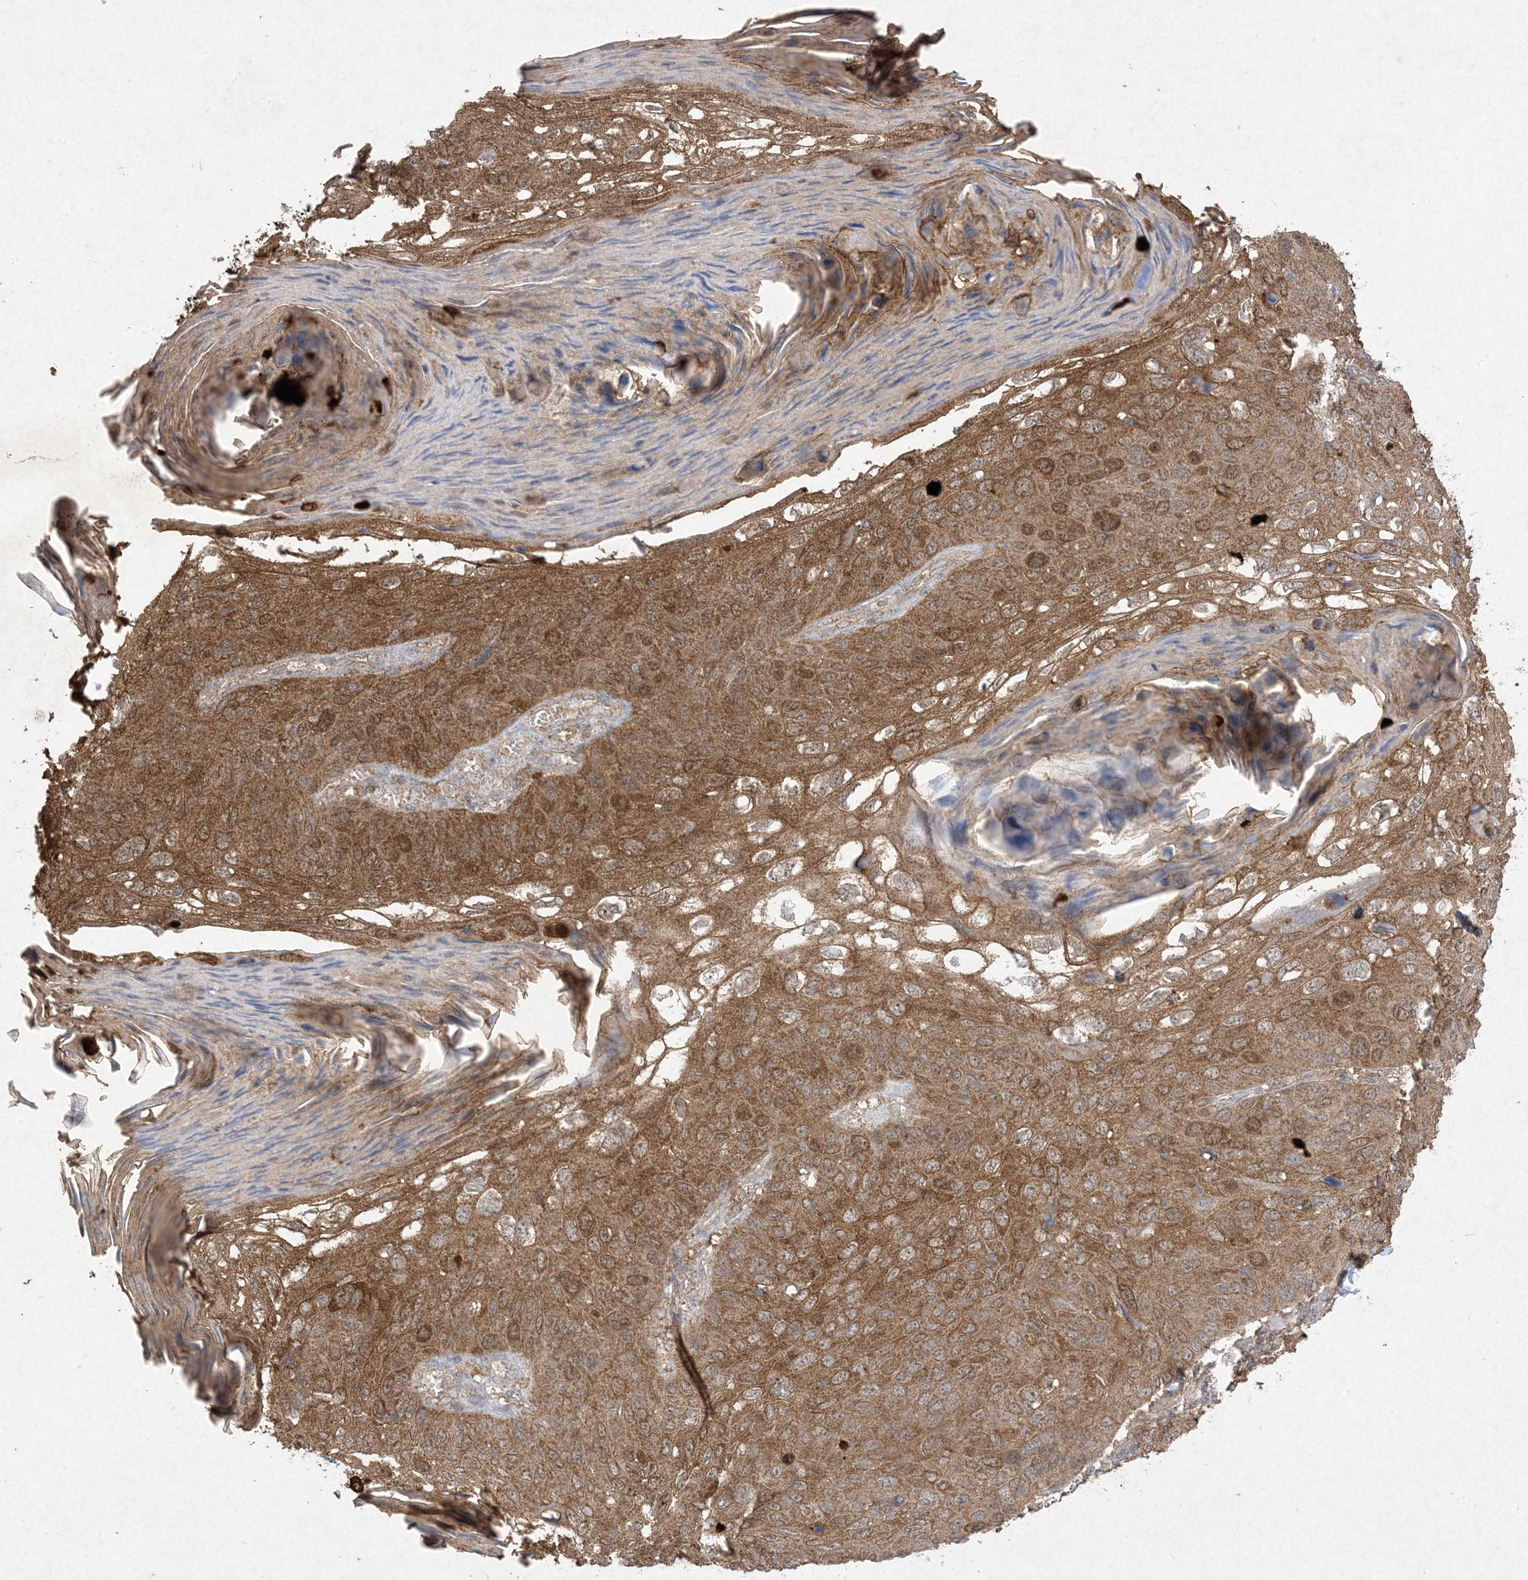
{"staining": {"intensity": "moderate", "quantity": ">75%", "location": "cytoplasmic/membranous"}, "tissue": "skin cancer", "cell_type": "Tumor cells", "image_type": "cancer", "snomed": [{"axis": "morphology", "description": "Squamous cell carcinoma, NOS"}, {"axis": "topography", "description": "Skin"}], "caption": "Immunohistochemistry (IHC) histopathology image of skin squamous cell carcinoma stained for a protein (brown), which reveals medium levels of moderate cytoplasmic/membranous staining in about >75% of tumor cells.", "gene": "UBE2C", "patient": {"sex": "female", "age": 90}}